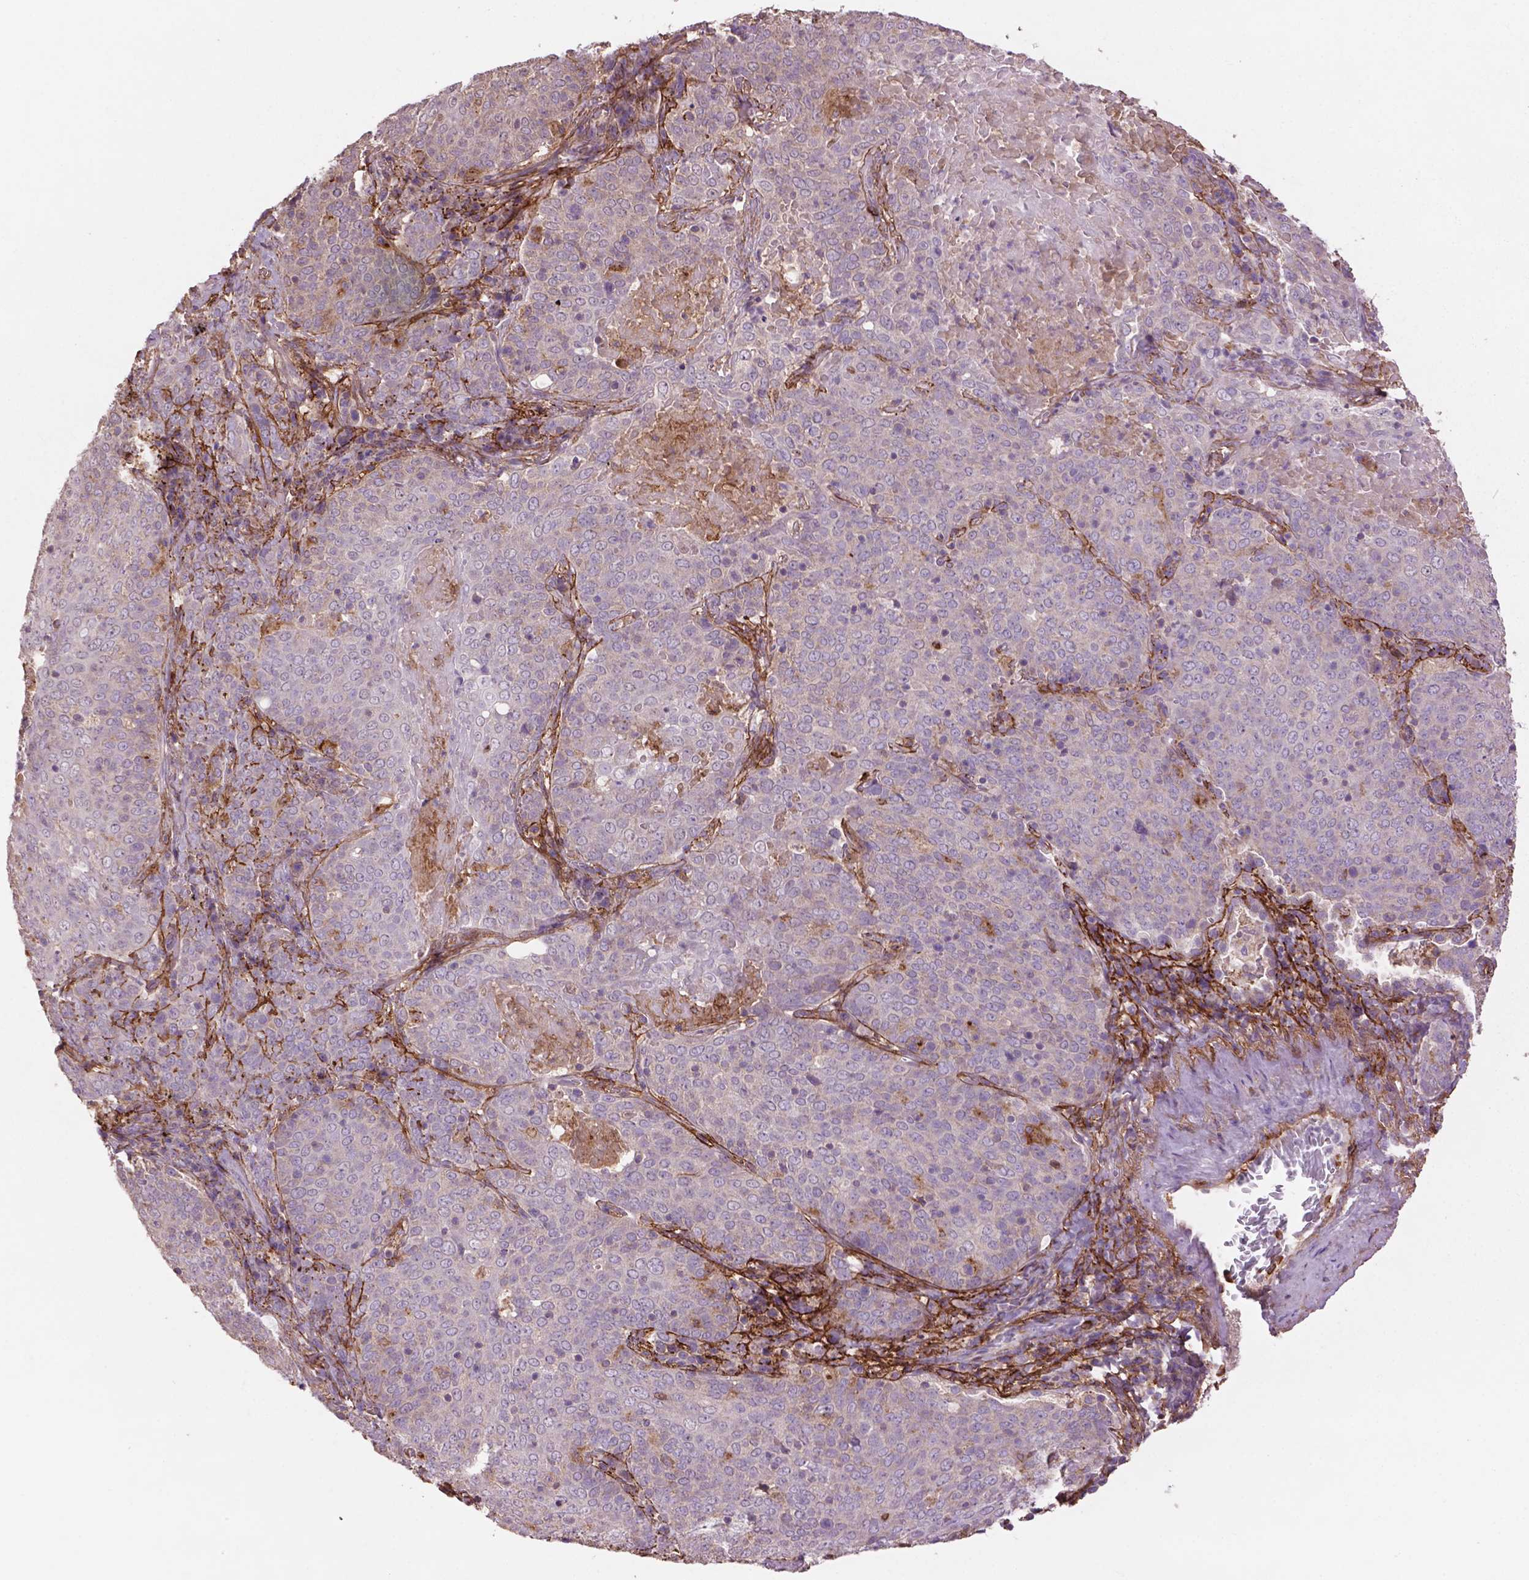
{"staining": {"intensity": "negative", "quantity": "none", "location": "none"}, "tissue": "lung cancer", "cell_type": "Tumor cells", "image_type": "cancer", "snomed": [{"axis": "morphology", "description": "Squamous cell carcinoma, NOS"}, {"axis": "topography", "description": "Lung"}], "caption": "An IHC micrograph of lung cancer is shown. There is no staining in tumor cells of lung cancer.", "gene": "LRRC3C", "patient": {"sex": "male", "age": 82}}